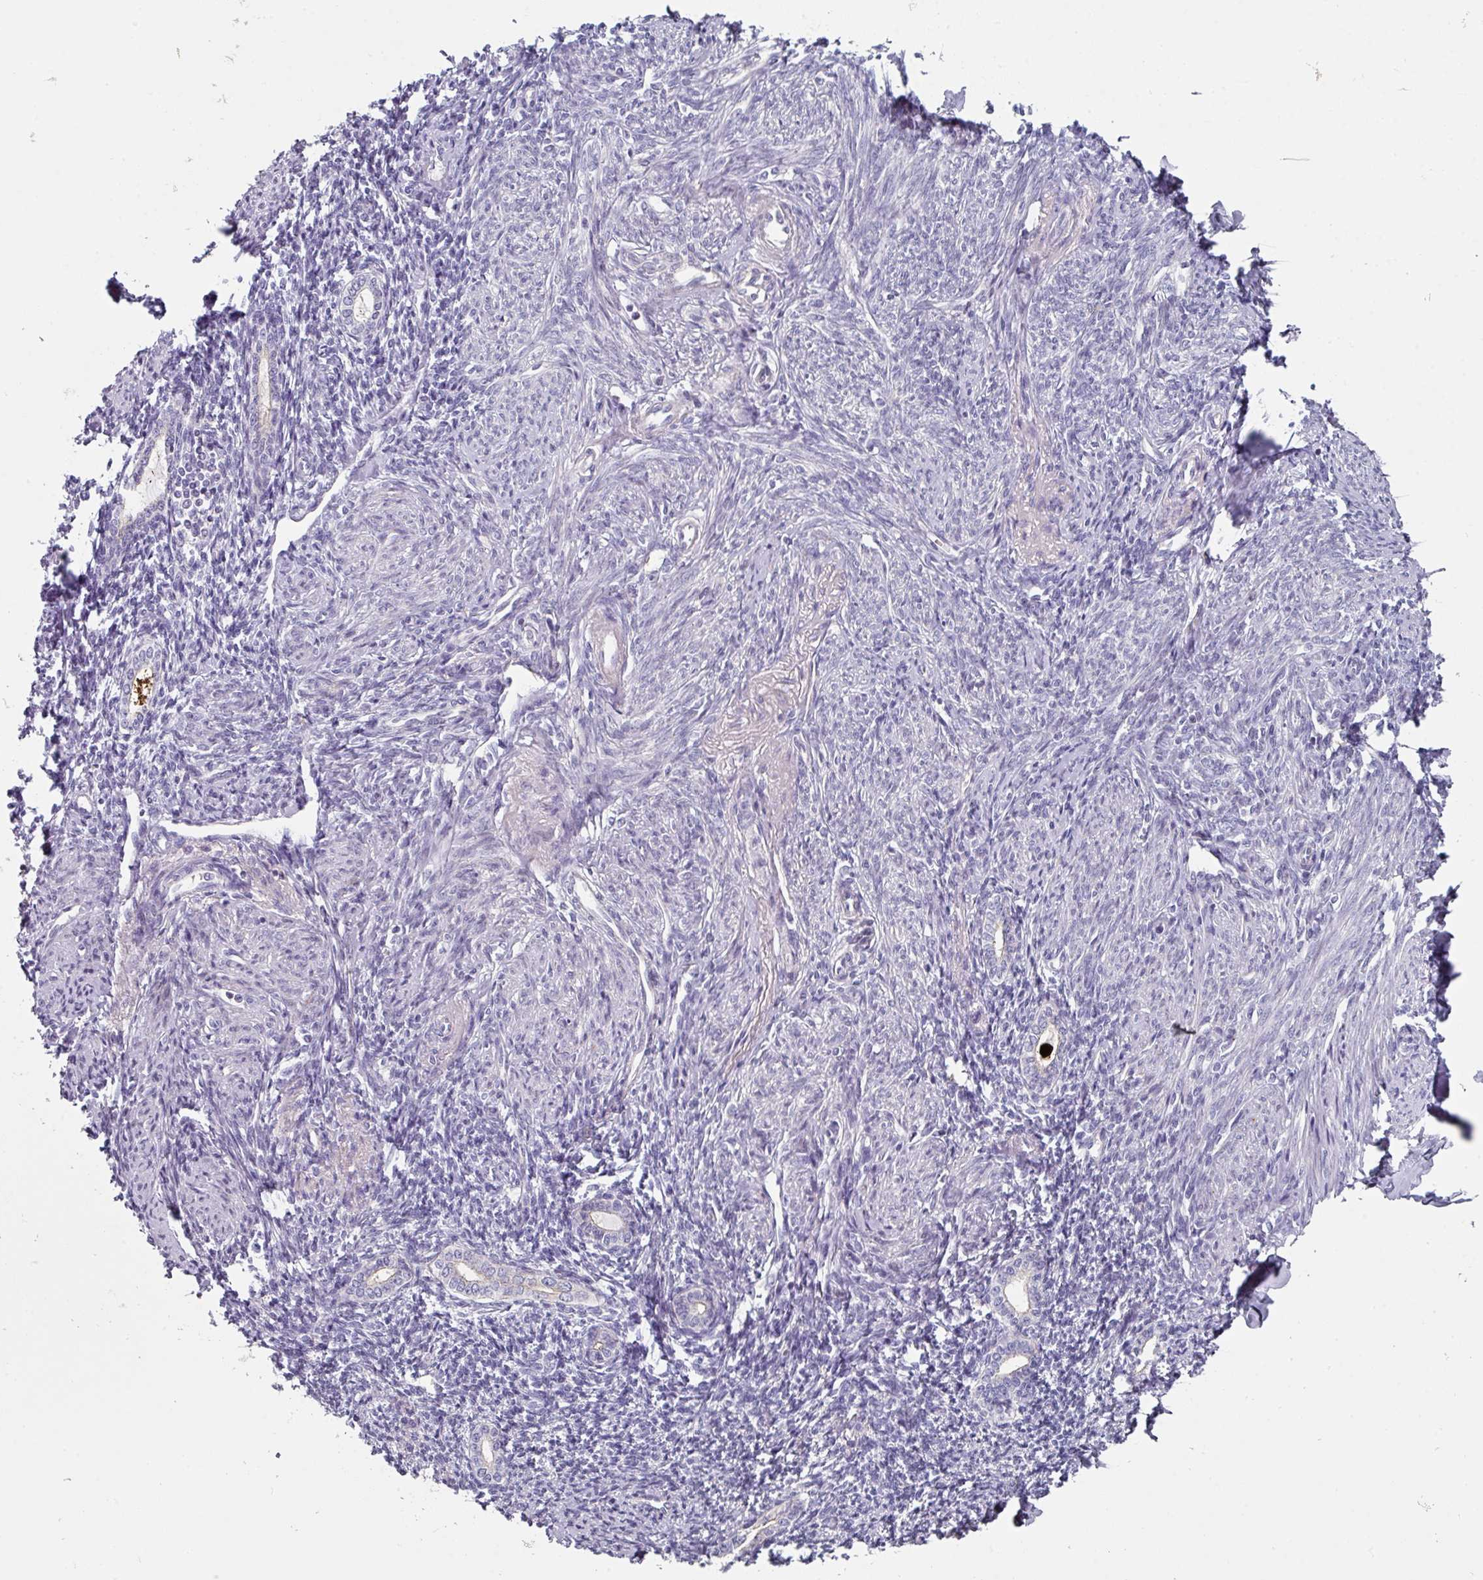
{"staining": {"intensity": "negative", "quantity": "none", "location": "none"}, "tissue": "endometrium", "cell_type": "Cells in endometrial stroma", "image_type": "normal", "snomed": [{"axis": "morphology", "description": "Normal tissue, NOS"}, {"axis": "topography", "description": "Endometrium"}], "caption": "The IHC histopathology image has no significant expression in cells in endometrial stroma of endometrium.", "gene": "WSB2", "patient": {"sex": "female", "age": 63}}